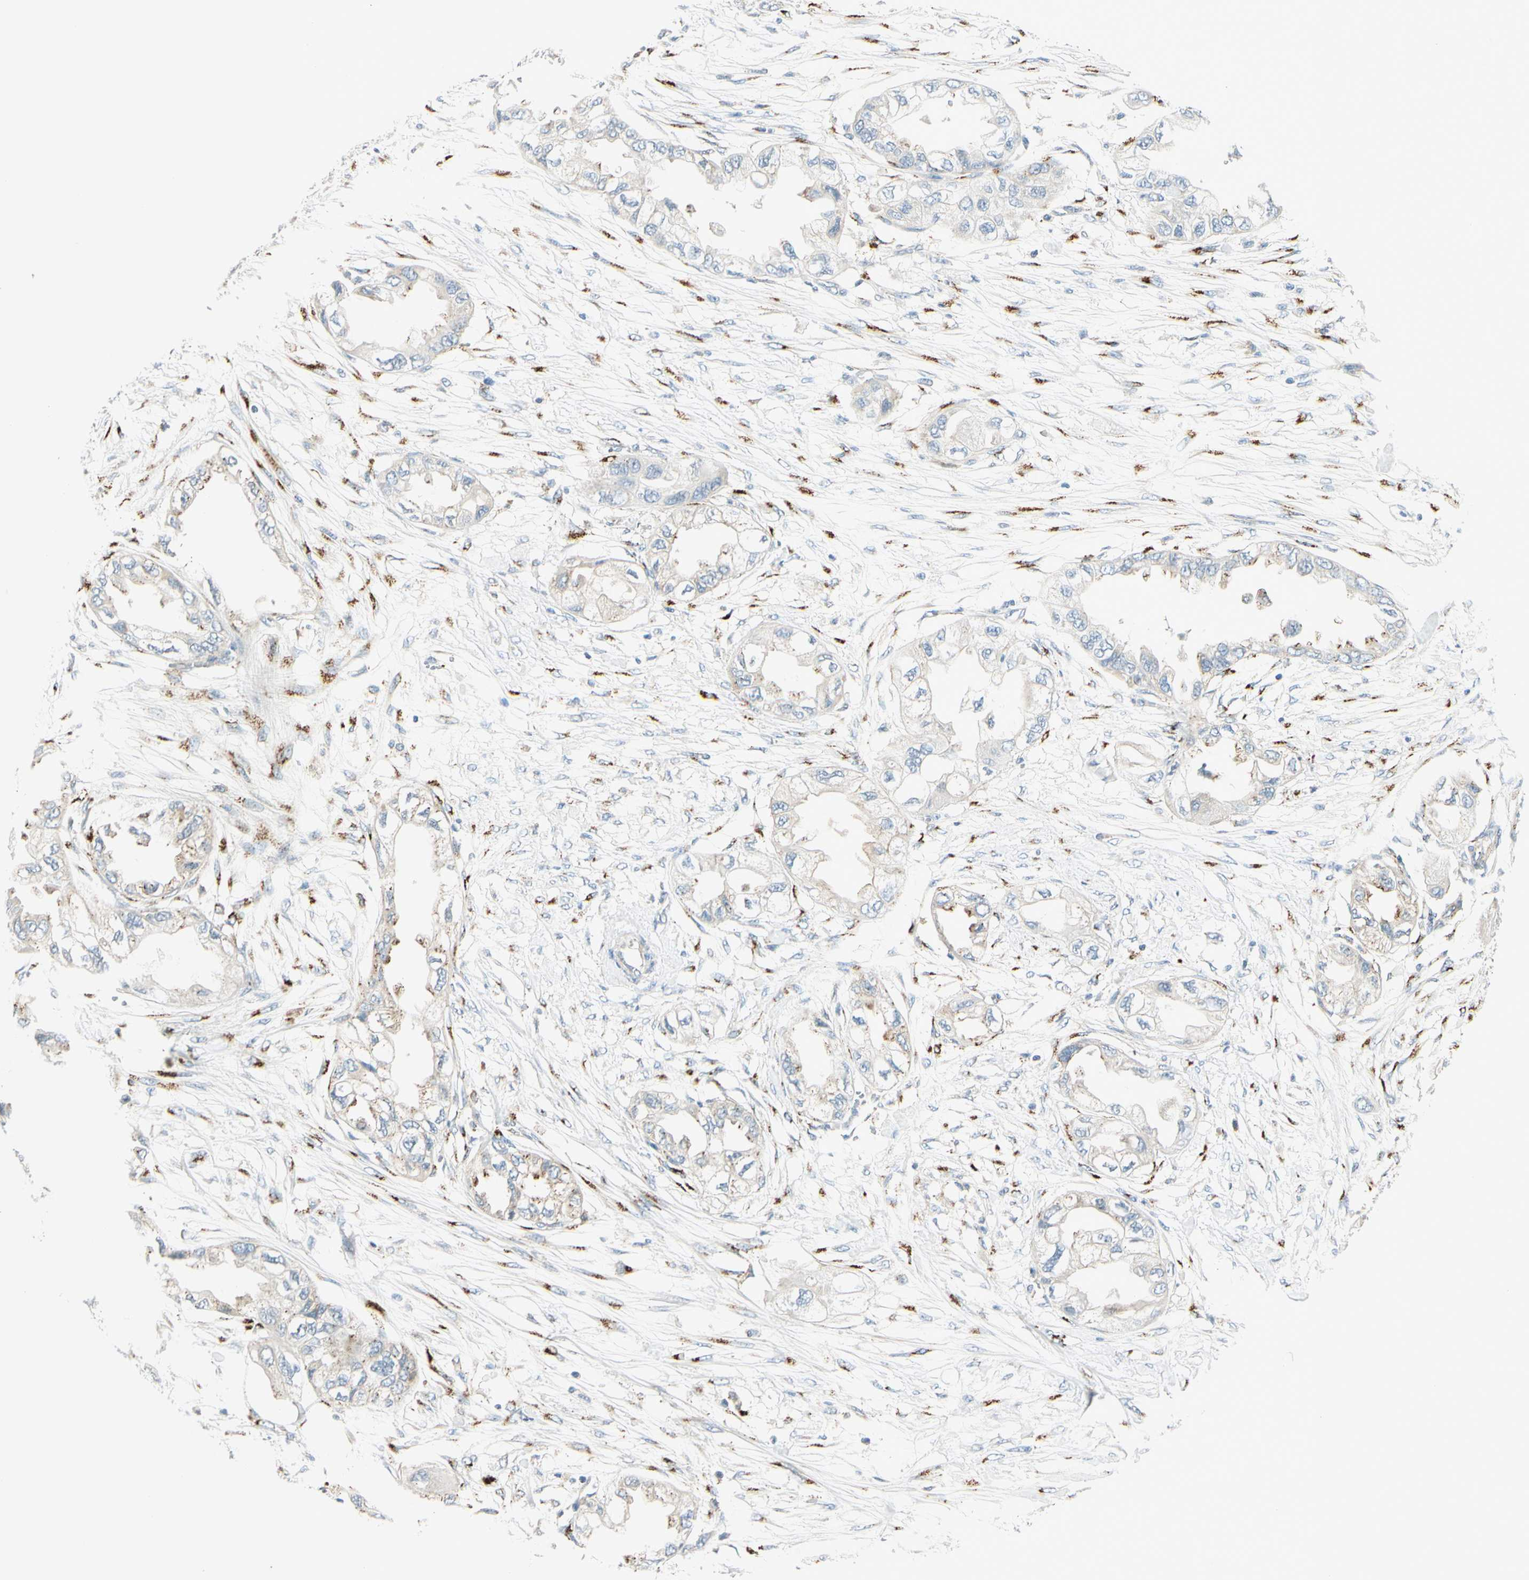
{"staining": {"intensity": "negative", "quantity": "none", "location": "none"}, "tissue": "endometrial cancer", "cell_type": "Tumor cells", "image_type": "cancer", "snomed": [{"axis": "morphology", "description": "Adenocarcinoma, NOS"}, {"axis": "topography", "description": "Endometrium"}], "caption": "Endometrial adenocarcinoma was stained to show a protein in brown. There is no significant positivity in tumor cells. (Stains: DAB (3,3'-diaminobenzidine) immunohistochemistry with hematoxylin counter stain, Microscopy: brightfield microscopy at high magnification).", "gene": "GALNT5", "patient": {"sex": "female", "age": 67}}